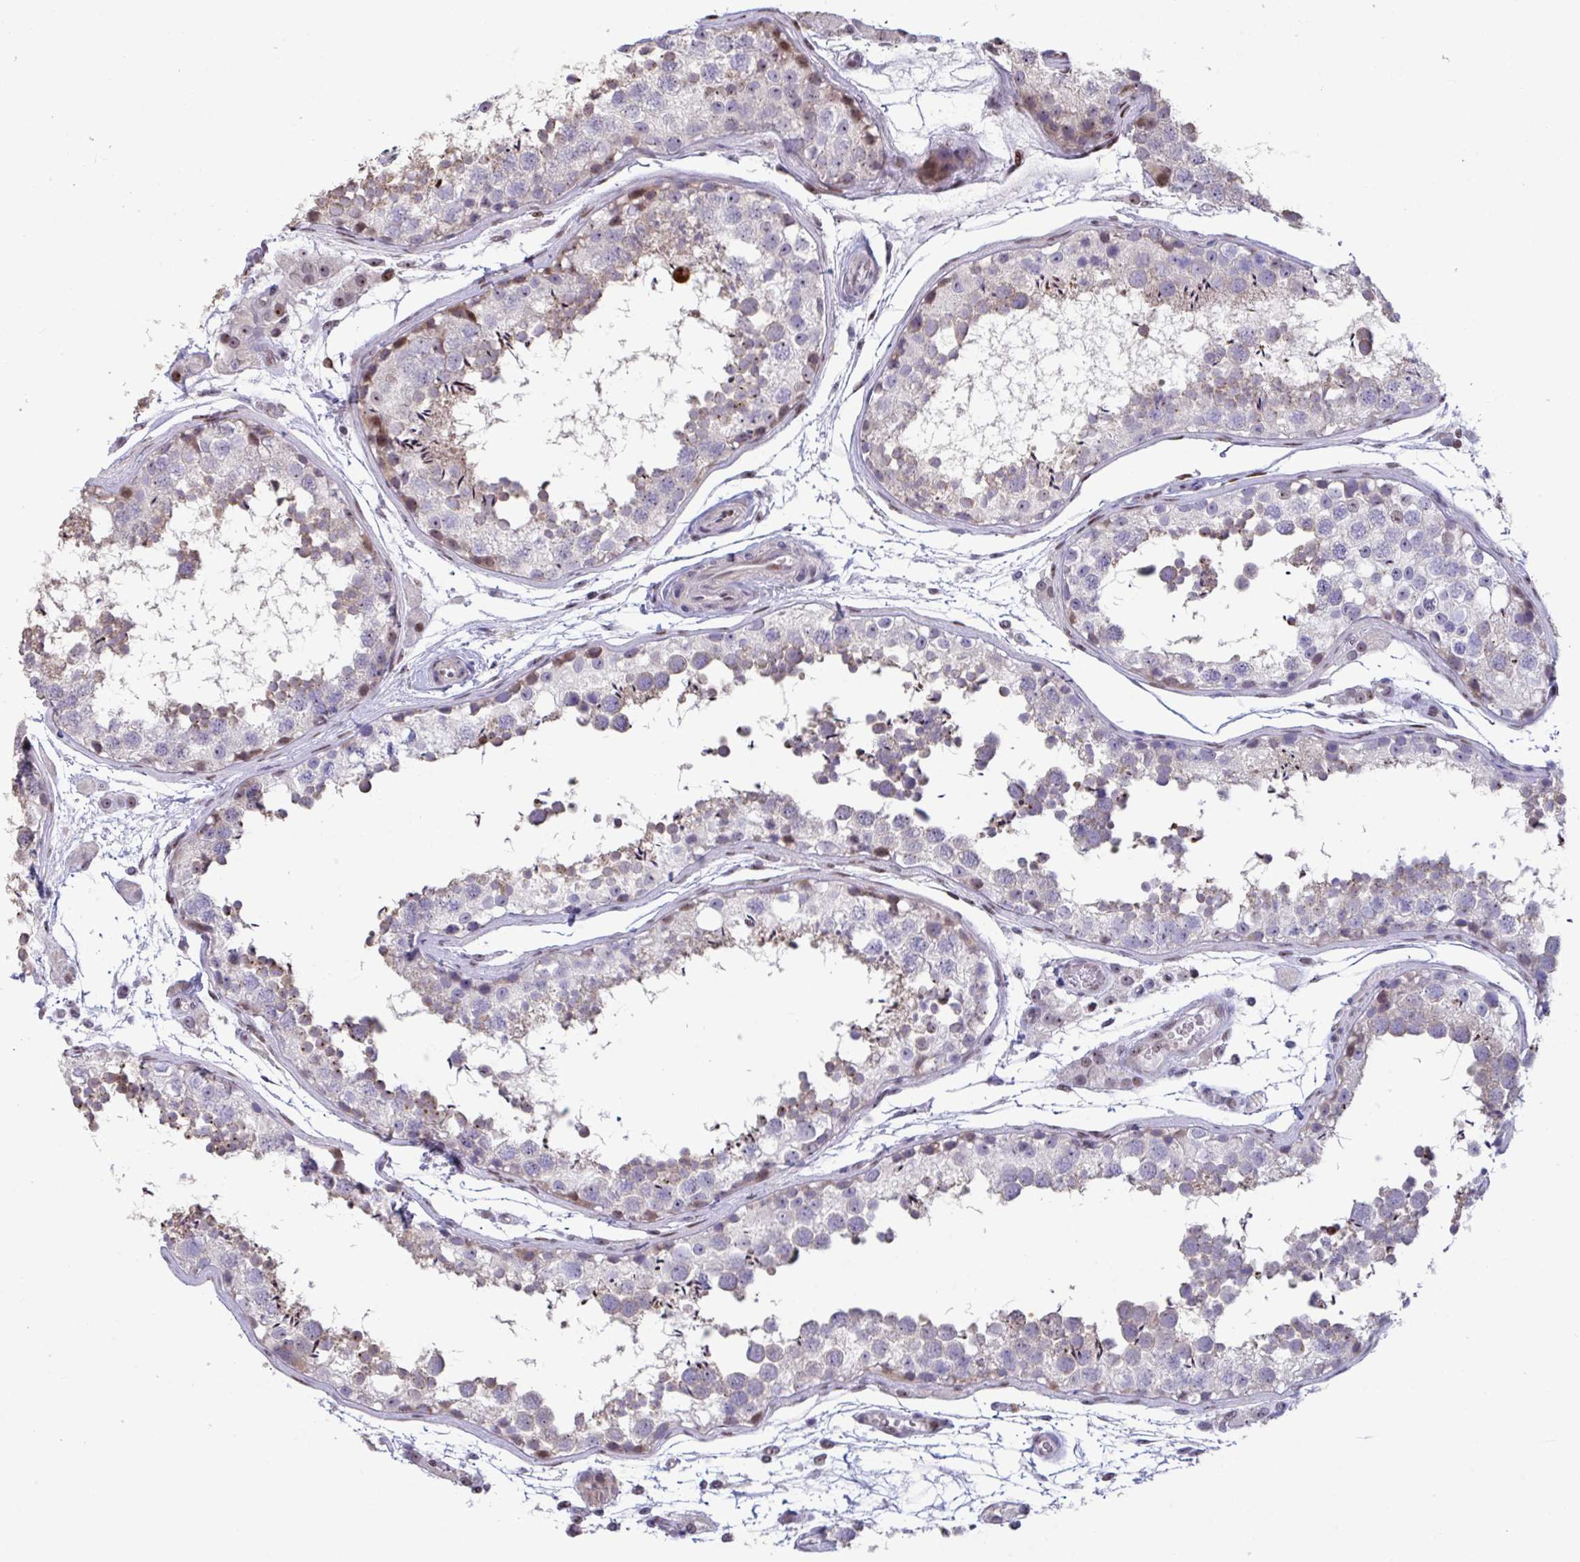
{"staining": {"intensity": "moderate", "quantity": "<25%", "location": "cytoplasmic/membranous,nuclear"}, "tissue": "testis", "cell_type": "Cells in seminiferous ducts", "image_type": "normal", "snomed": [{"axis": "morphology", "description": "Normal tissue, NOS"}, {"axis": "topography", "description": "Testis"}], "caption": "A brown stain shows moderate cytoplasmic/membranous,nuclear expression of a protein in cells in seminiferous ducts of benign human testis.", "gene": "PELI1", "patient": {"sex": "male", "age": 29}}